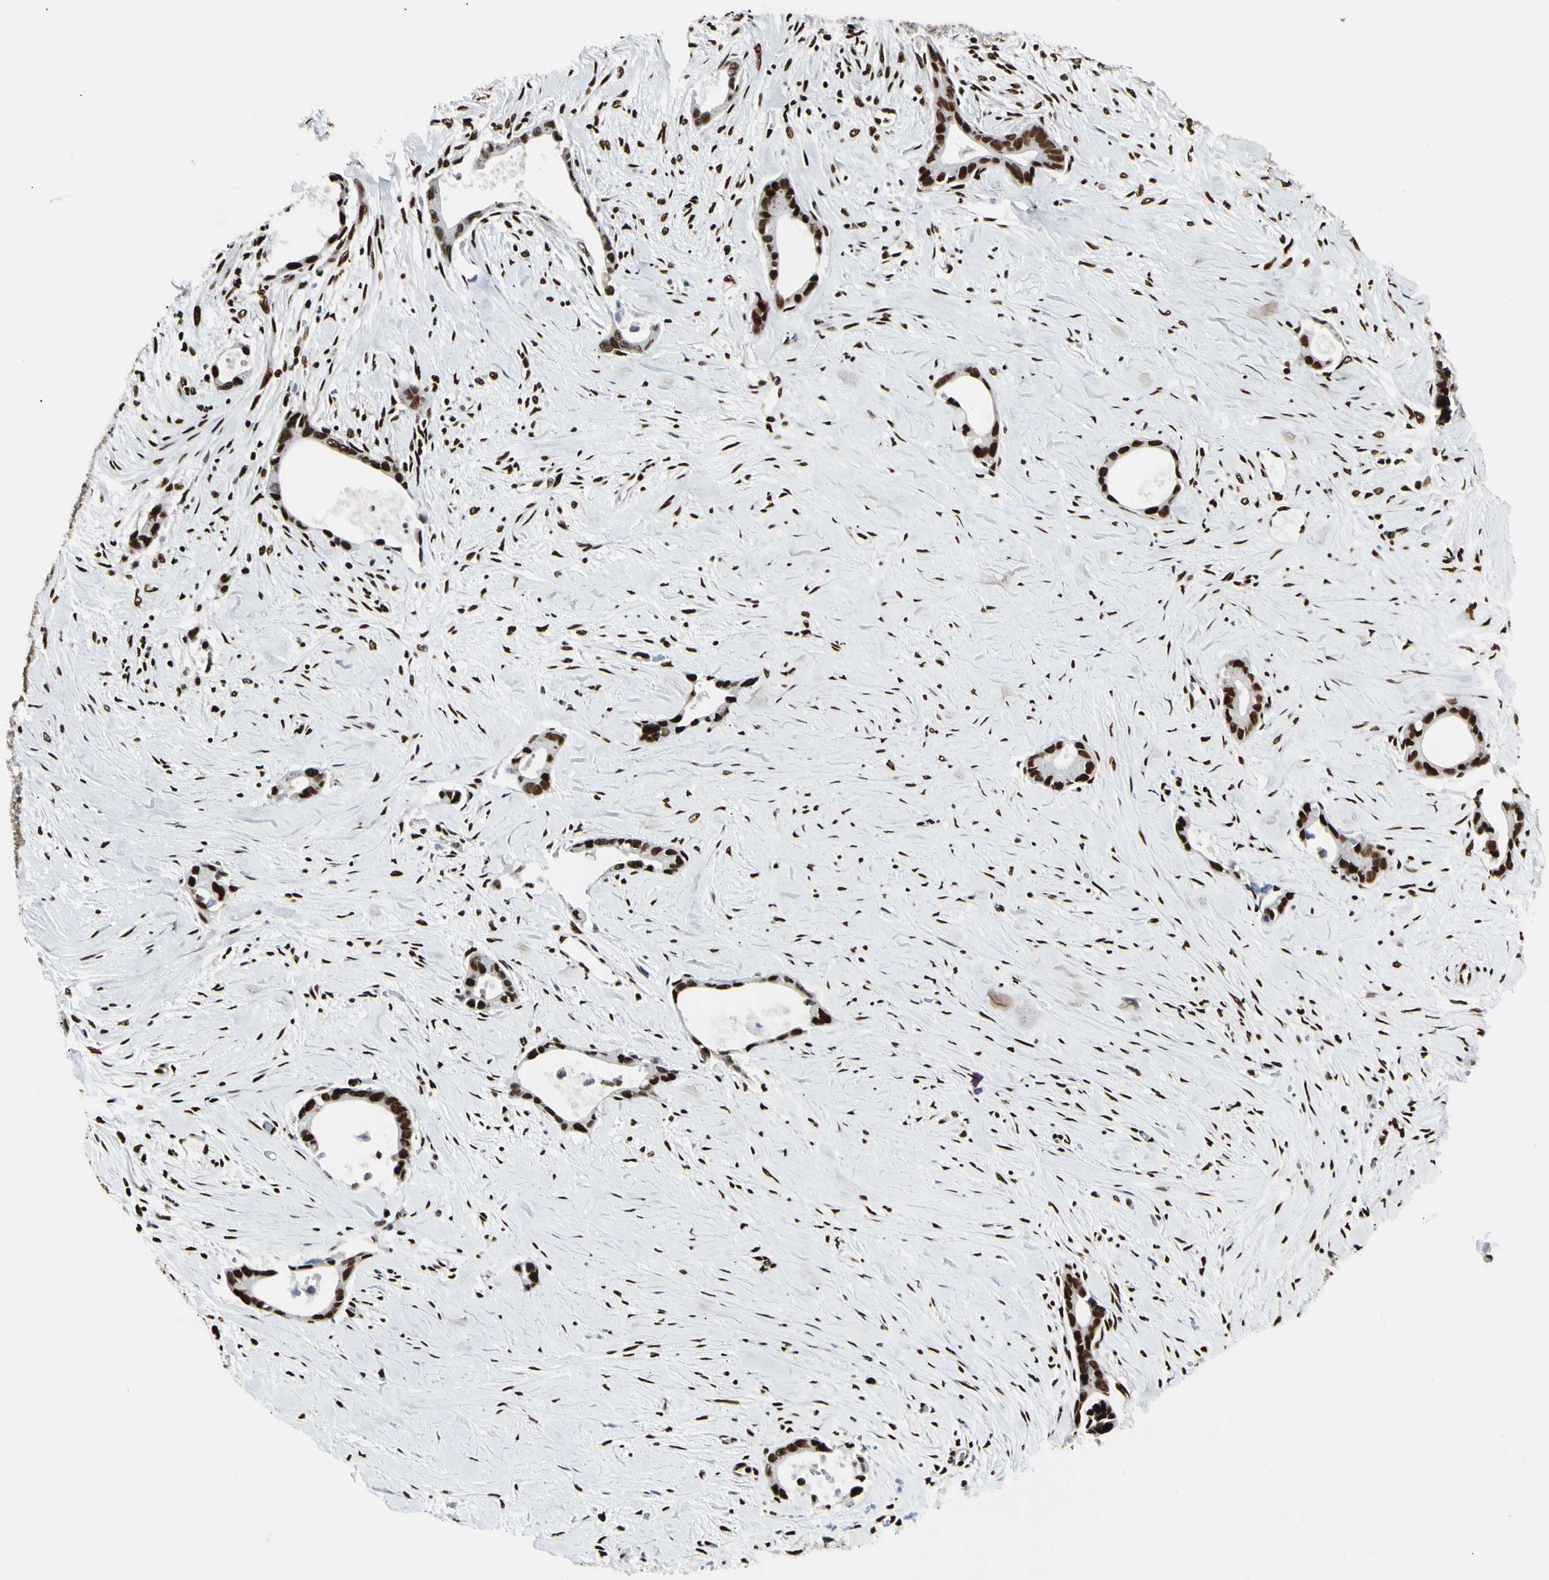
{"staining": {"intensity": "strong", "quantity": ">75%", "location": "nuclear"}, "tissue": "liver cancer", "cell_type": "Tumor cells", "image_type": "cancer", "snomed": [{"axis": "morphology", "description": "Cholangiocarcinoma"}, {"axis": "topography", "description": "Liver"}], "caption": "About >75% of tumor cells in liver cholangiocarcinoma exhibit strong nuclear protein expression as visualized by brown immunohistochemical staining.", "gene": "FUS", "patient": {"sex": "female", "age": 55}}